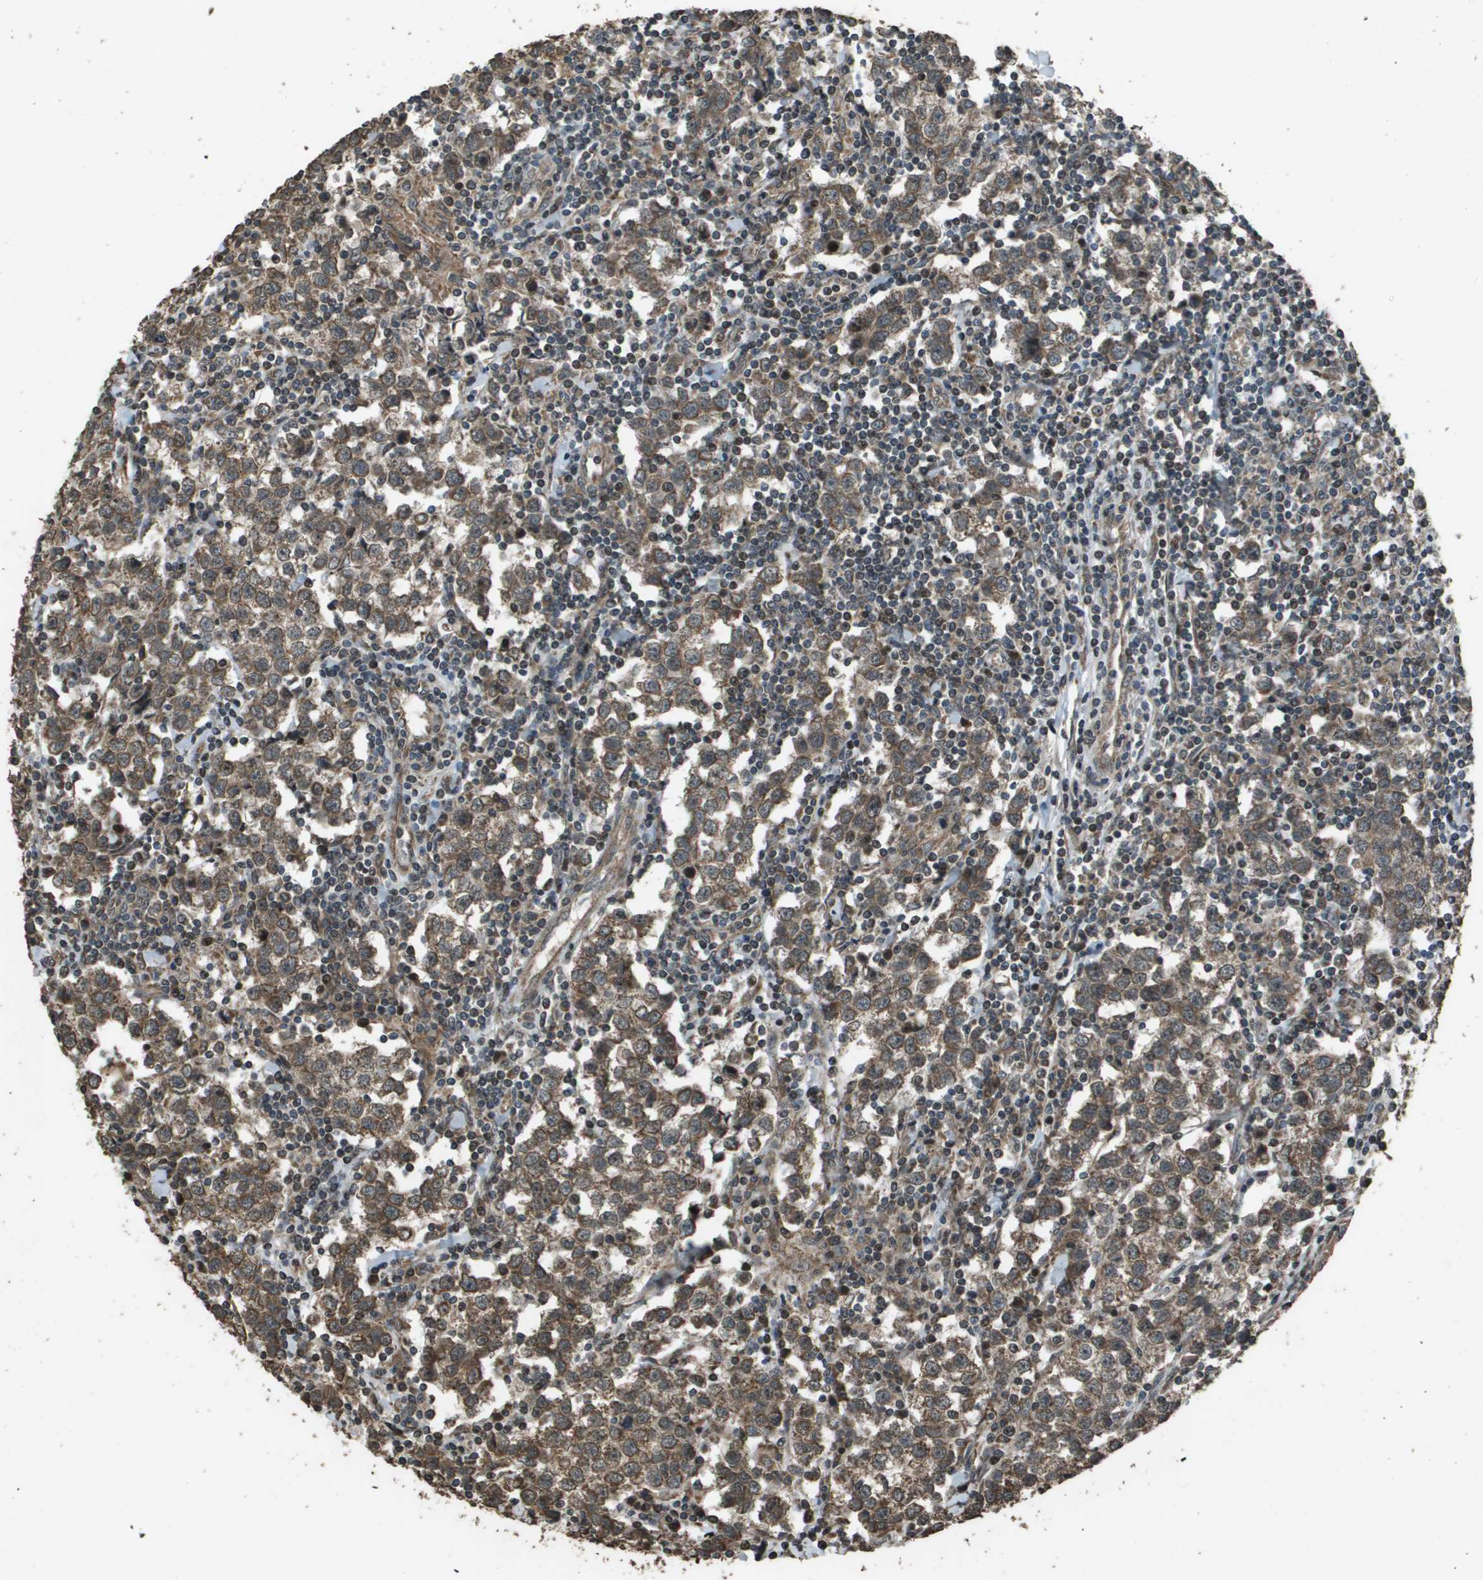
{"staining": {"intensity": "moderate", "quantity": ">75%", "location": "cytoplasmic/membranous"}, "tissue": "testis cancer", "cell_type": "Tumor cells", "image_type": "cancer", "snomed": [{"axis": "morphology", "description": "Seminoma, NOS"}, {"axis": "morphology", "description": "Carcinoma, Embryonal, NOS"}, {"axis": "topography", "description": "Testis"}], "caption": "Brown immunohistochemical staining in human testis cancer displays moderate cytoplasmic/membranous staining in approximately >75% of tumor cells.", "gene": "FIG4", "patient": {"sex": "male", "age": 36}}